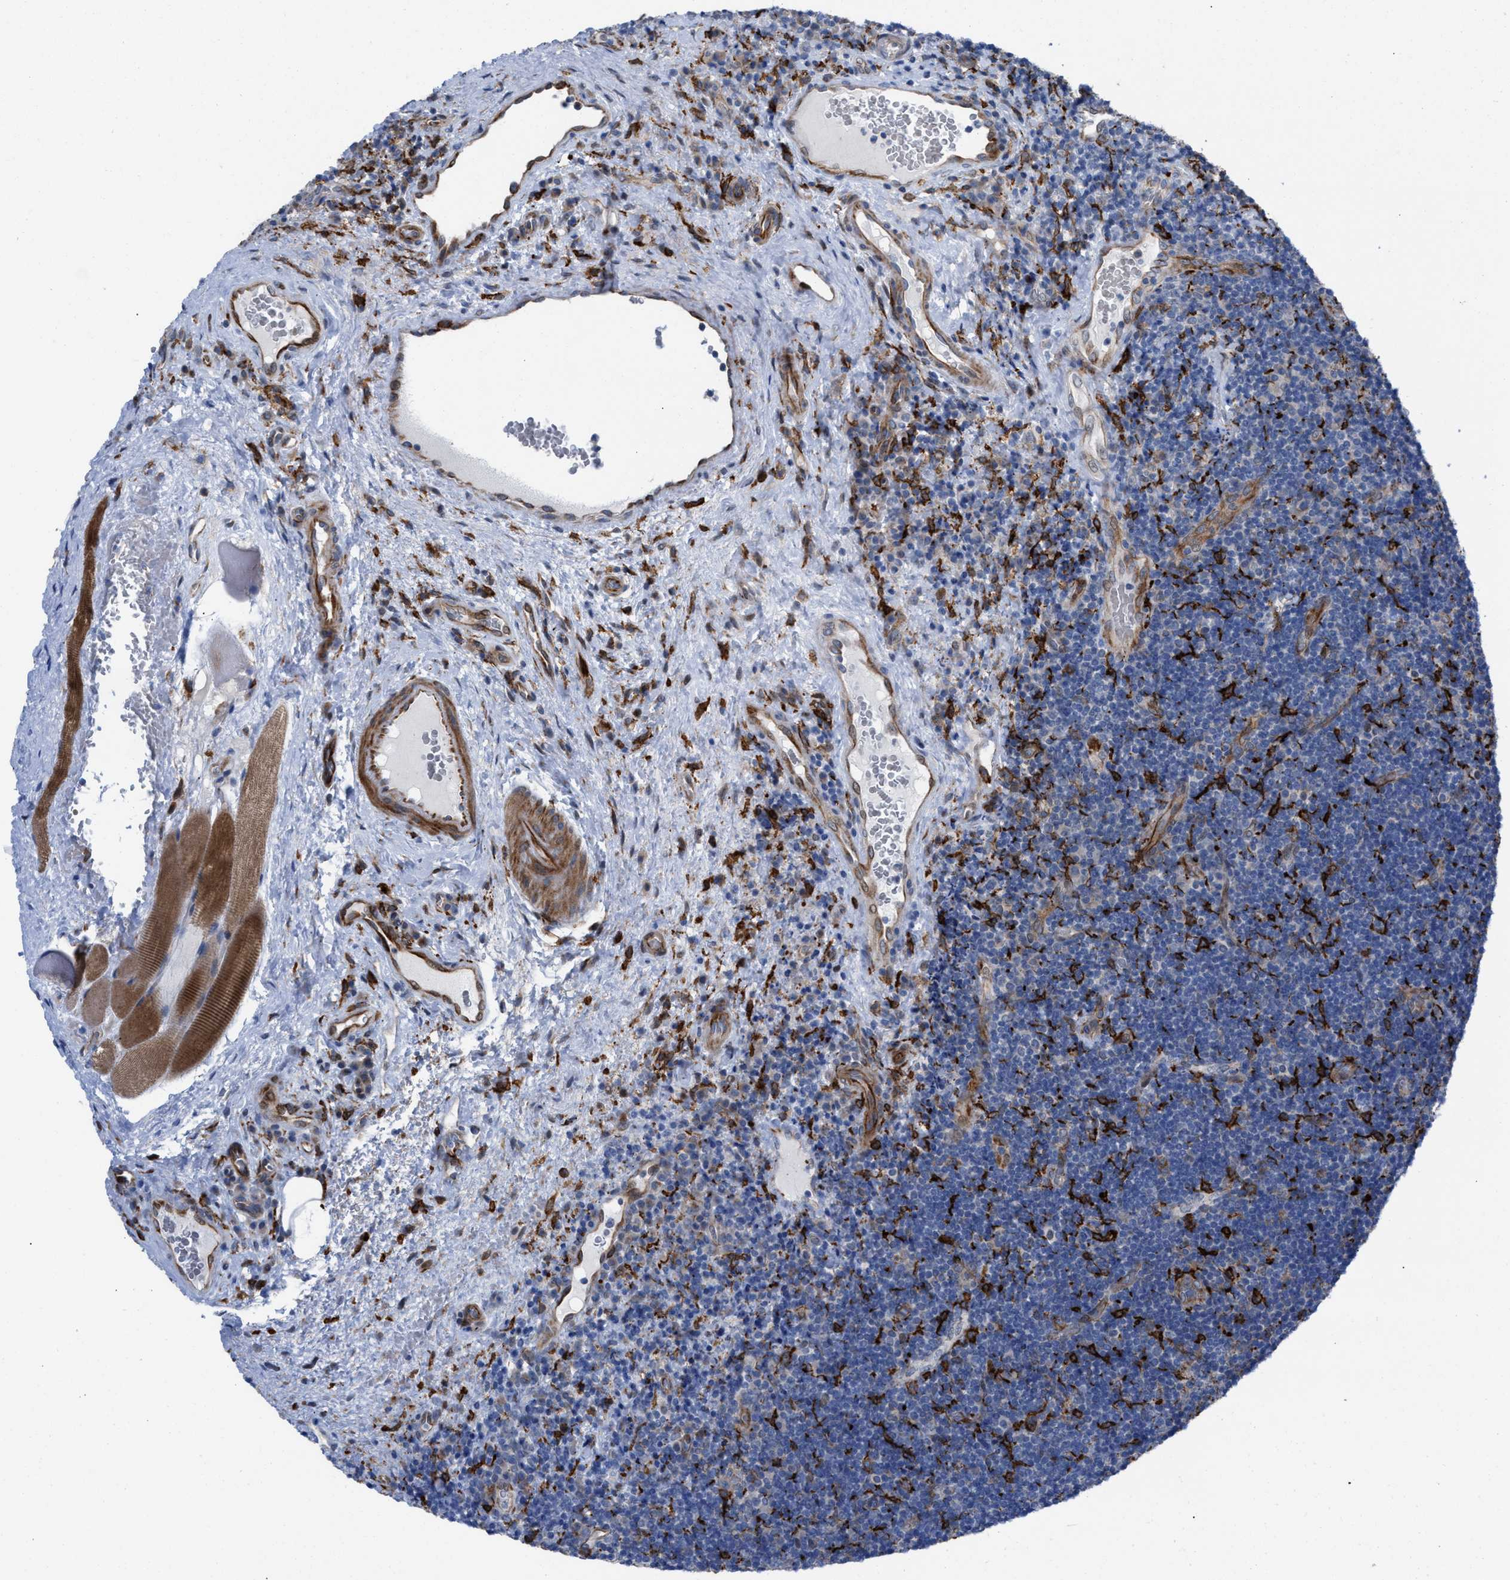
{"staining": {"intensity": "negative", "quantity": "none", "location": "none"}, "tissue": "lymphoma", "cell_type": "Tumor cells", "image_type": "cancer", "snomed": [{"axis": "morphology", "description": "Malignant lymphoma, non-Hodgkin's type, High grade"}, {"axis": "topography", "description": "Tonsil"}], "caption": "A photomicrograph of malignant lymphoma, non-Hodgkin's type (high-grade) stained for a protein shows no brown staining in tumor cells. (Immunohistochemistry (ihc), brightfield microscopy, high magnification).", "gene": "SLC47A1", "patient": {"sex": "female", "age": 36}}